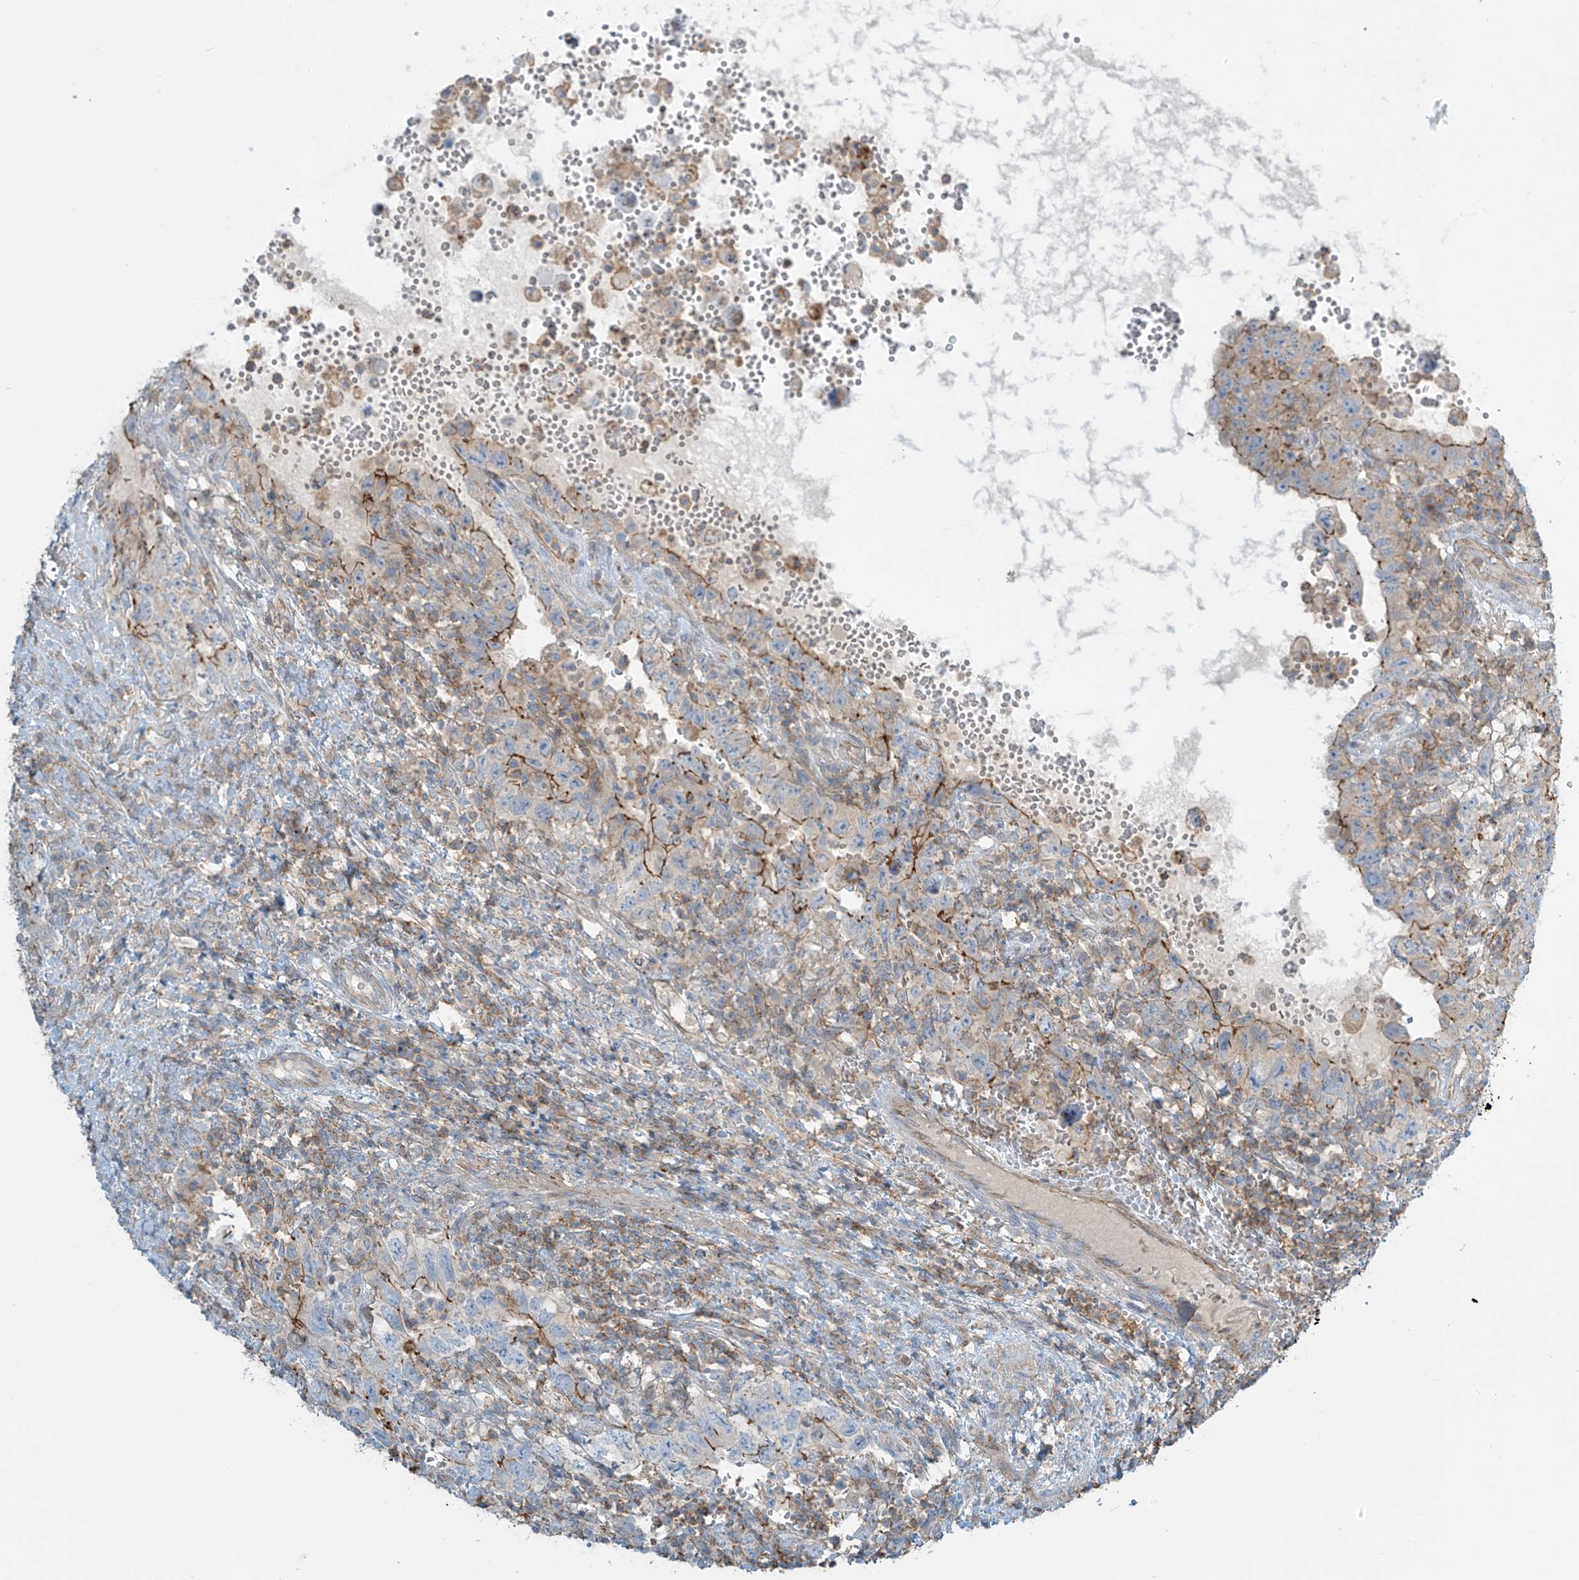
{"staining": {"intensity": "moderate", "quantity": "25%-75%", "location": "cytoplasmic/membranous"}, "tissue": "testis cancer", "cell_type": "Tumor cells", "image_type": "cancer", "snomed": [{"axis": "morphology", "description": "Carcinoma, Embryonal, NOS"}, {"axis": "topography", "description": "Testis"}], "caption": "This is an image of immunohistochemistry staining of testis embryonal carcinoma, which shows moderate staining in the cytoplasmic/membranous of tumor cells.", "gene": "SLC9A2", "patient": {"sex": "male", "age": 26}}